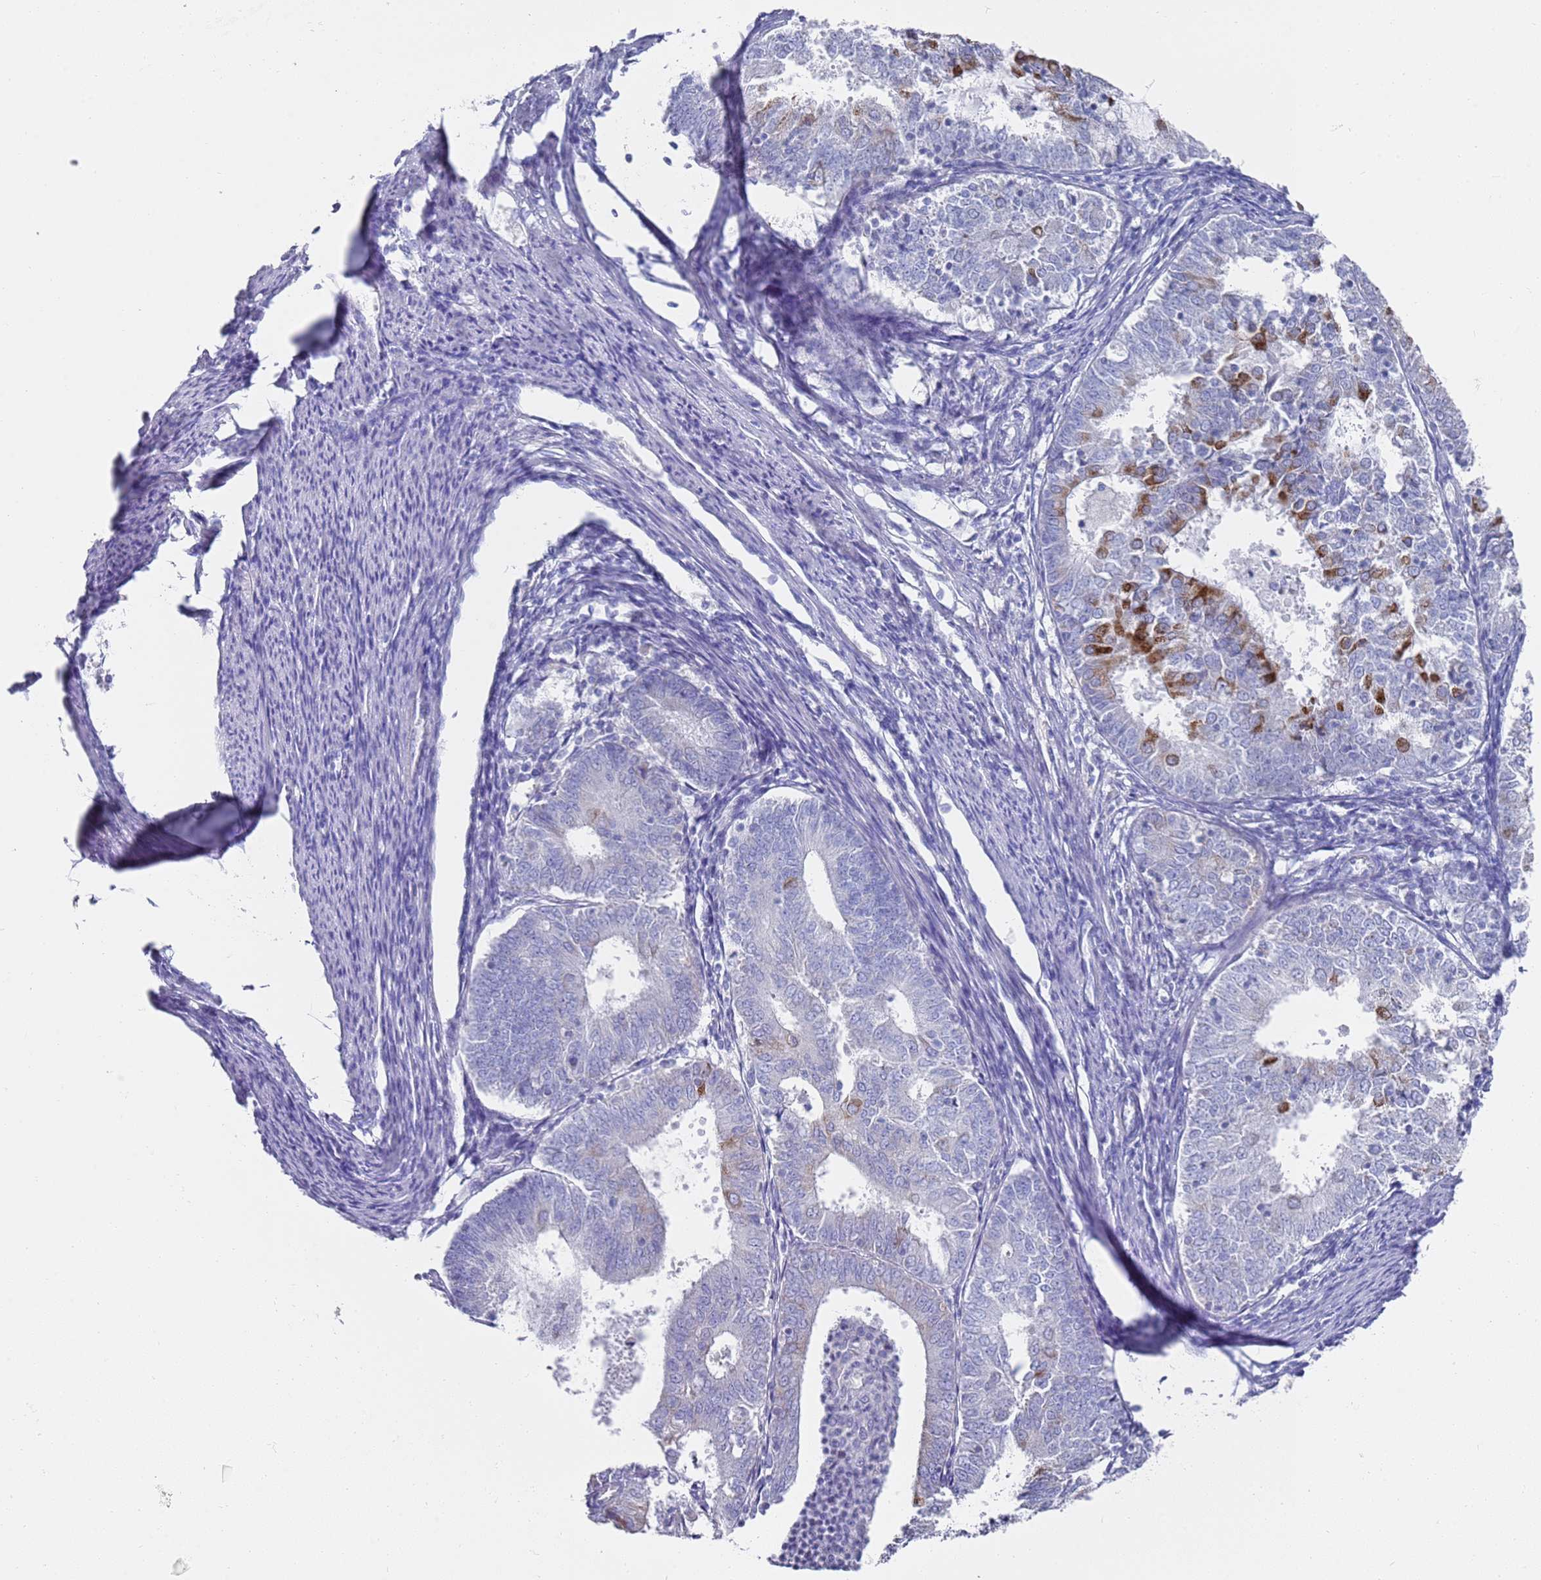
{"staining": {"intensity": "negative", "quantity": "none", "location": "none"}, "tissue": "endometrial cancer", "cell_type": "Tumor cells", "image_type": "cancer", "snomed": [{"axis": "morphology", "description": "Adenocarcinoma, NOS"}, {"axis": "topography", "description": "Endometrium"}], "caption": "IHC image of neoplastic tissue: endometrial cancer (adenocarcinoma) stained with DAB (3,3'-diaminobenzidine) reveals no significant protein expression in tumor cells. The staining is performed using DAB brown chromogen with nuclei counter-stained in using hematoxylin.", "gene": "SCAPER", "patient": {"sex": "female", "age": 57}}